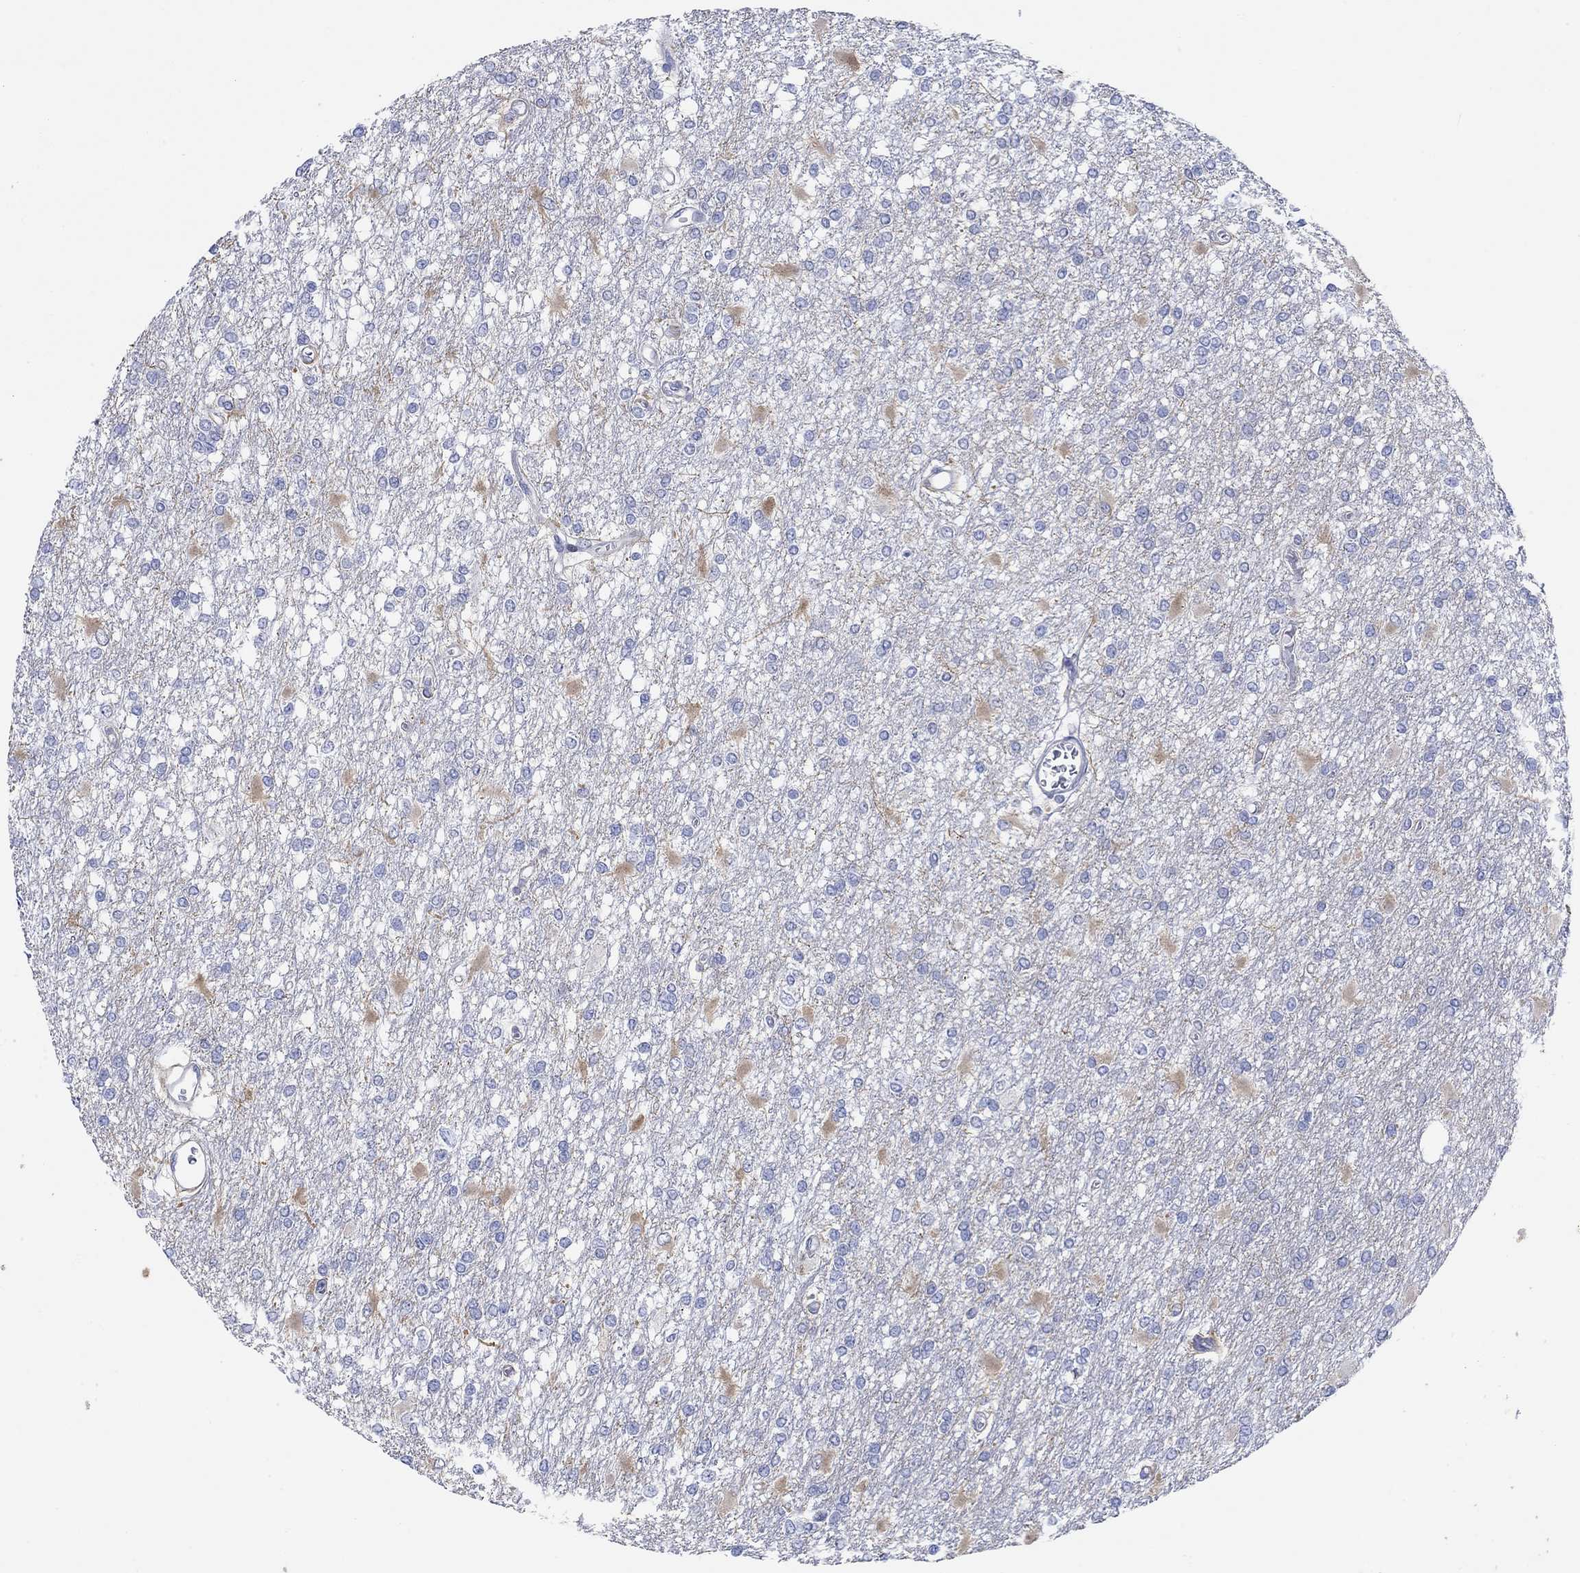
{"staining": {"intensity": "negative", "quantity": "none", "location": "none"}, "tissue": "glioma", "cell_type": "Tumor cells", "image_type": "cancer", "snomed": [{"axis": "morphology", "description": "Glioma, malignant, High grade"}, {"axis": "topography", "description": "Cerebral cortex"}], "caption": "Tumor cells are negative for protein expression in human malignant glioma (high-grade).", "gene": "KRT222", "patient": {"sex": "male", "age": 79}}